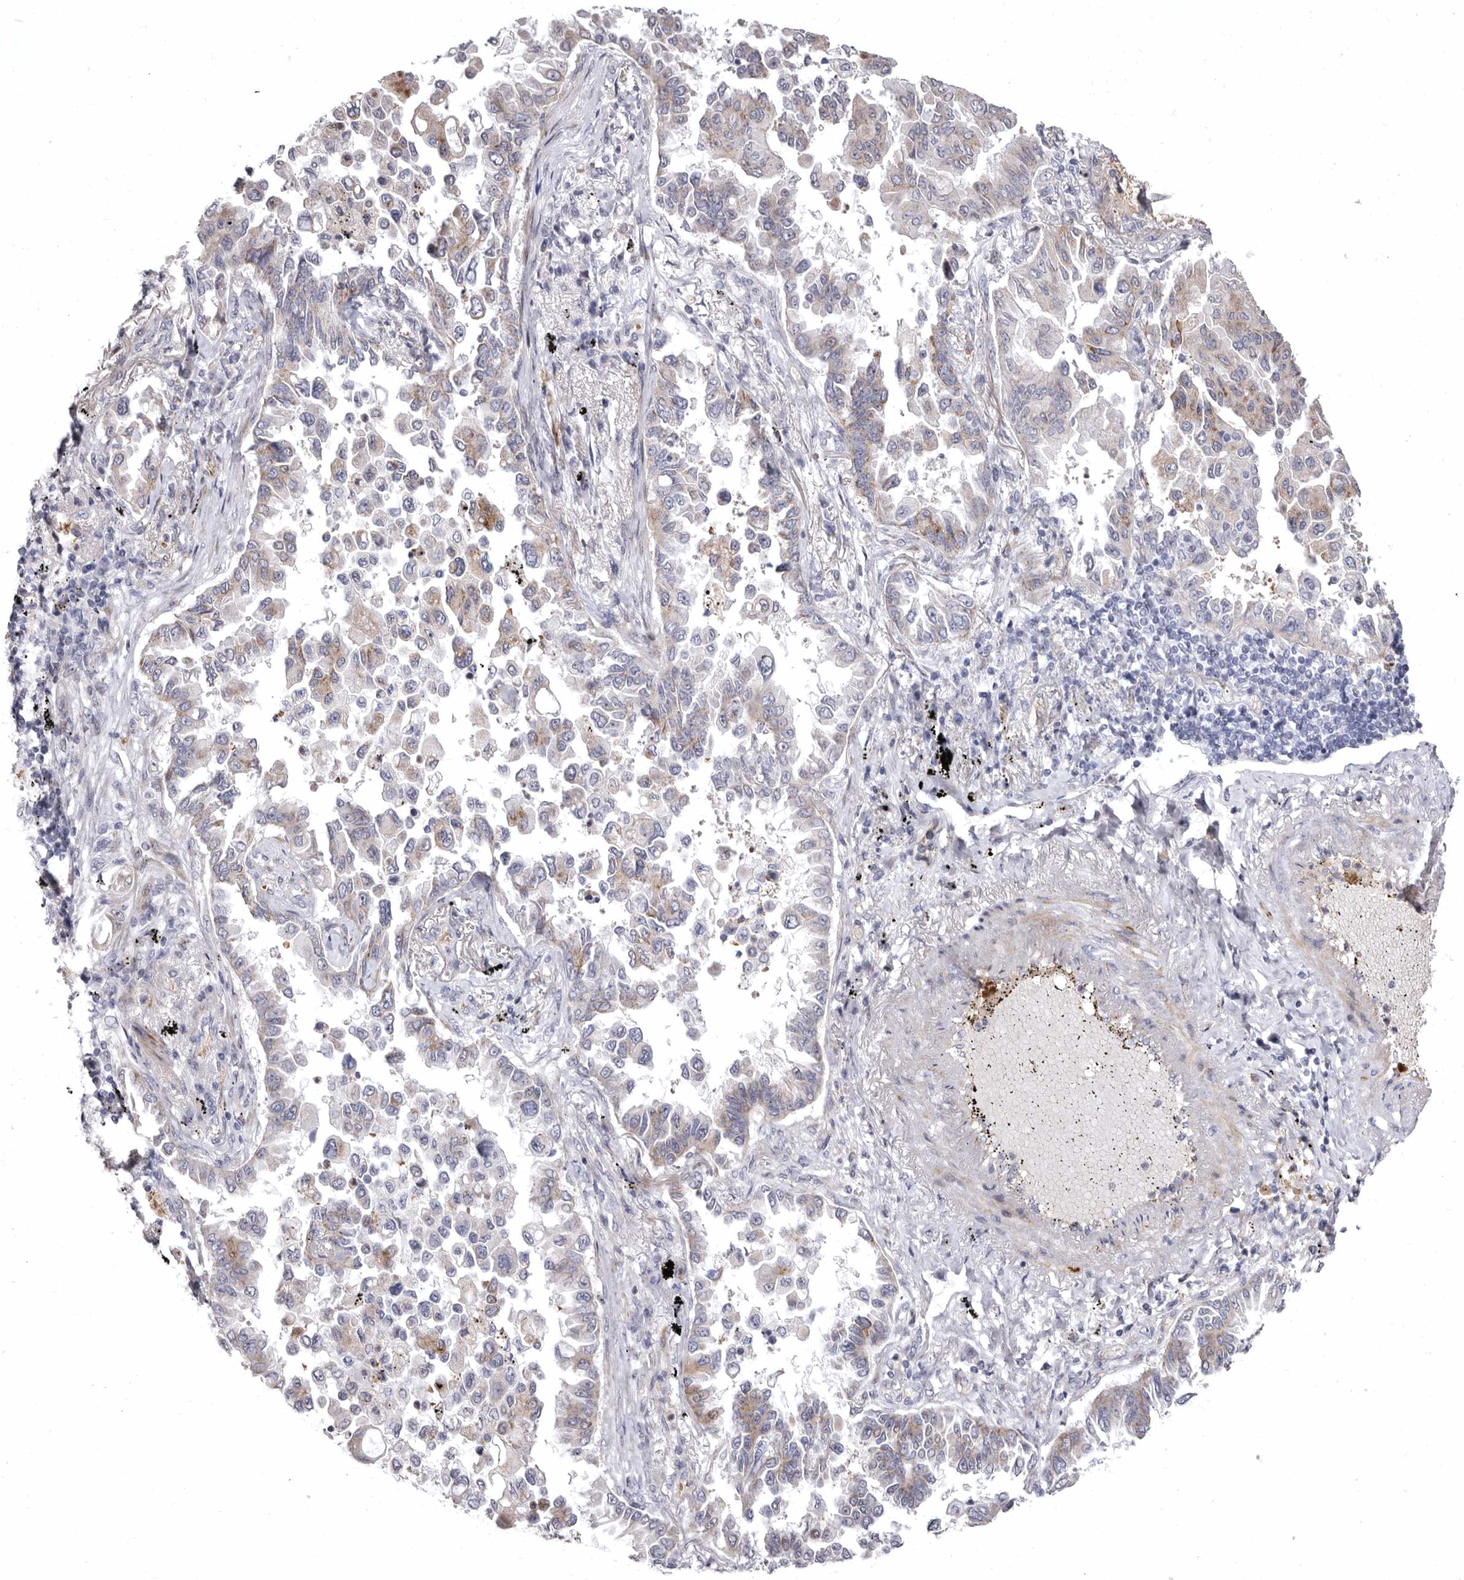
{"staining": {"intensity": "weak", "quantity": "25%-75%", "location": "cytoplasmic/membranous"}, "tissue": "lung cancer", "cell_type": "Tumor cells", "image_type": "cancer", "snomed": [{"axis": "morphology", "description": "Adenocarcinoma, NOS"}, {"axis": "topography", "description": "Lung"}], "caption": "Human lung cancer (adenocarcinoma) stained with a brown dye exhibits weak cytoplasmic/membranous positive expression in approximately 25%-75% of tumor cells.", "gene": "AIDA", "patient": {"sex": "female", "age": 67}}